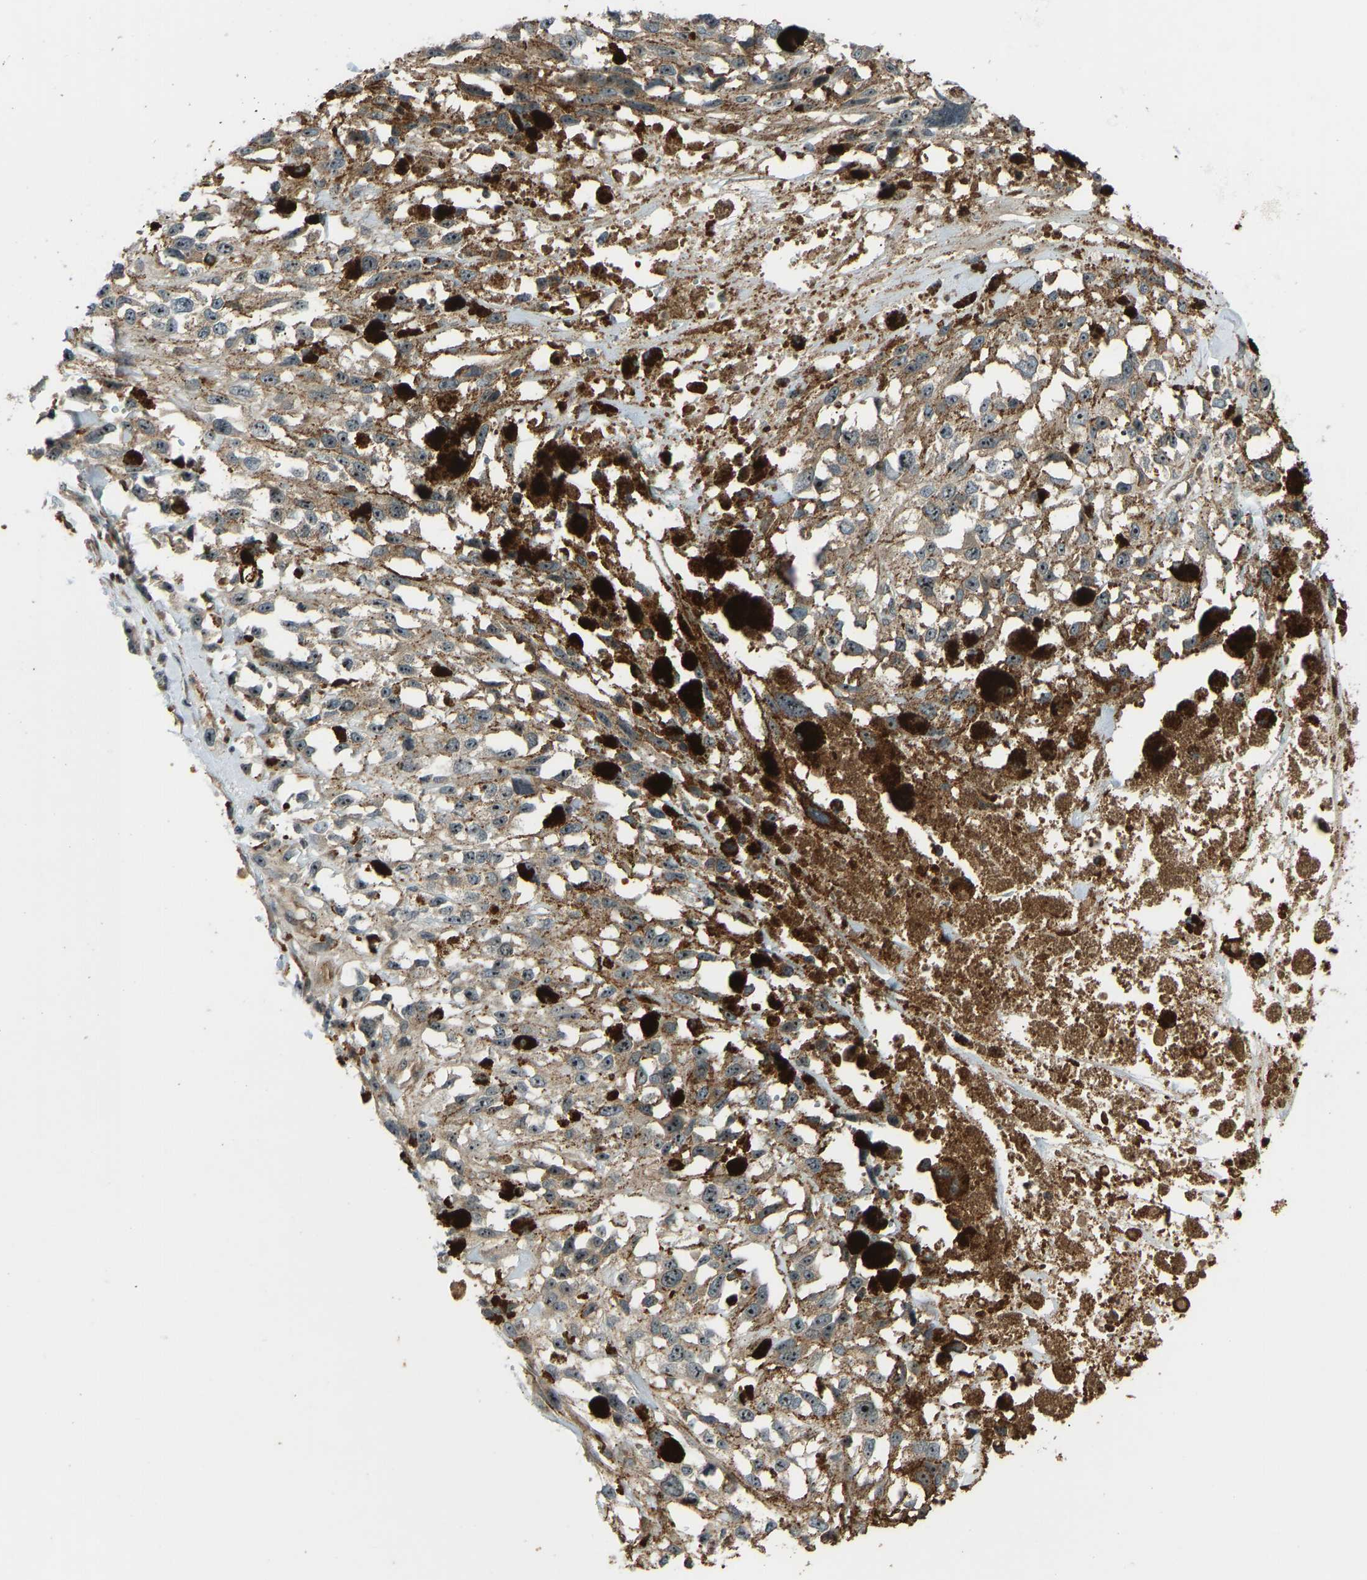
{"staining": {"intensity": "weak", "quantity": ">75%", "location": "cytoplasmic/membranous,nuclear"}, "tissue": "melanoma", "cell_type": "Tumor cells", "image_type": "cancer", "snomed": [{"axis": "morphology", "description": "Malignant melanoma, Metastatic site"}, {"axis": "topography", "description": "Lymph node"}], "caption": "Immunohistochemistry (IHC) photomicrograph of human malignant melanoma (metastatic site) stained for a protein (brown), which displays low levels of weak cytoplasmic/membranous and nuclear staining in about >75% of tumor cells.", "gene": "SVOPL", "patient": {"sex": "male", "age": 59}}